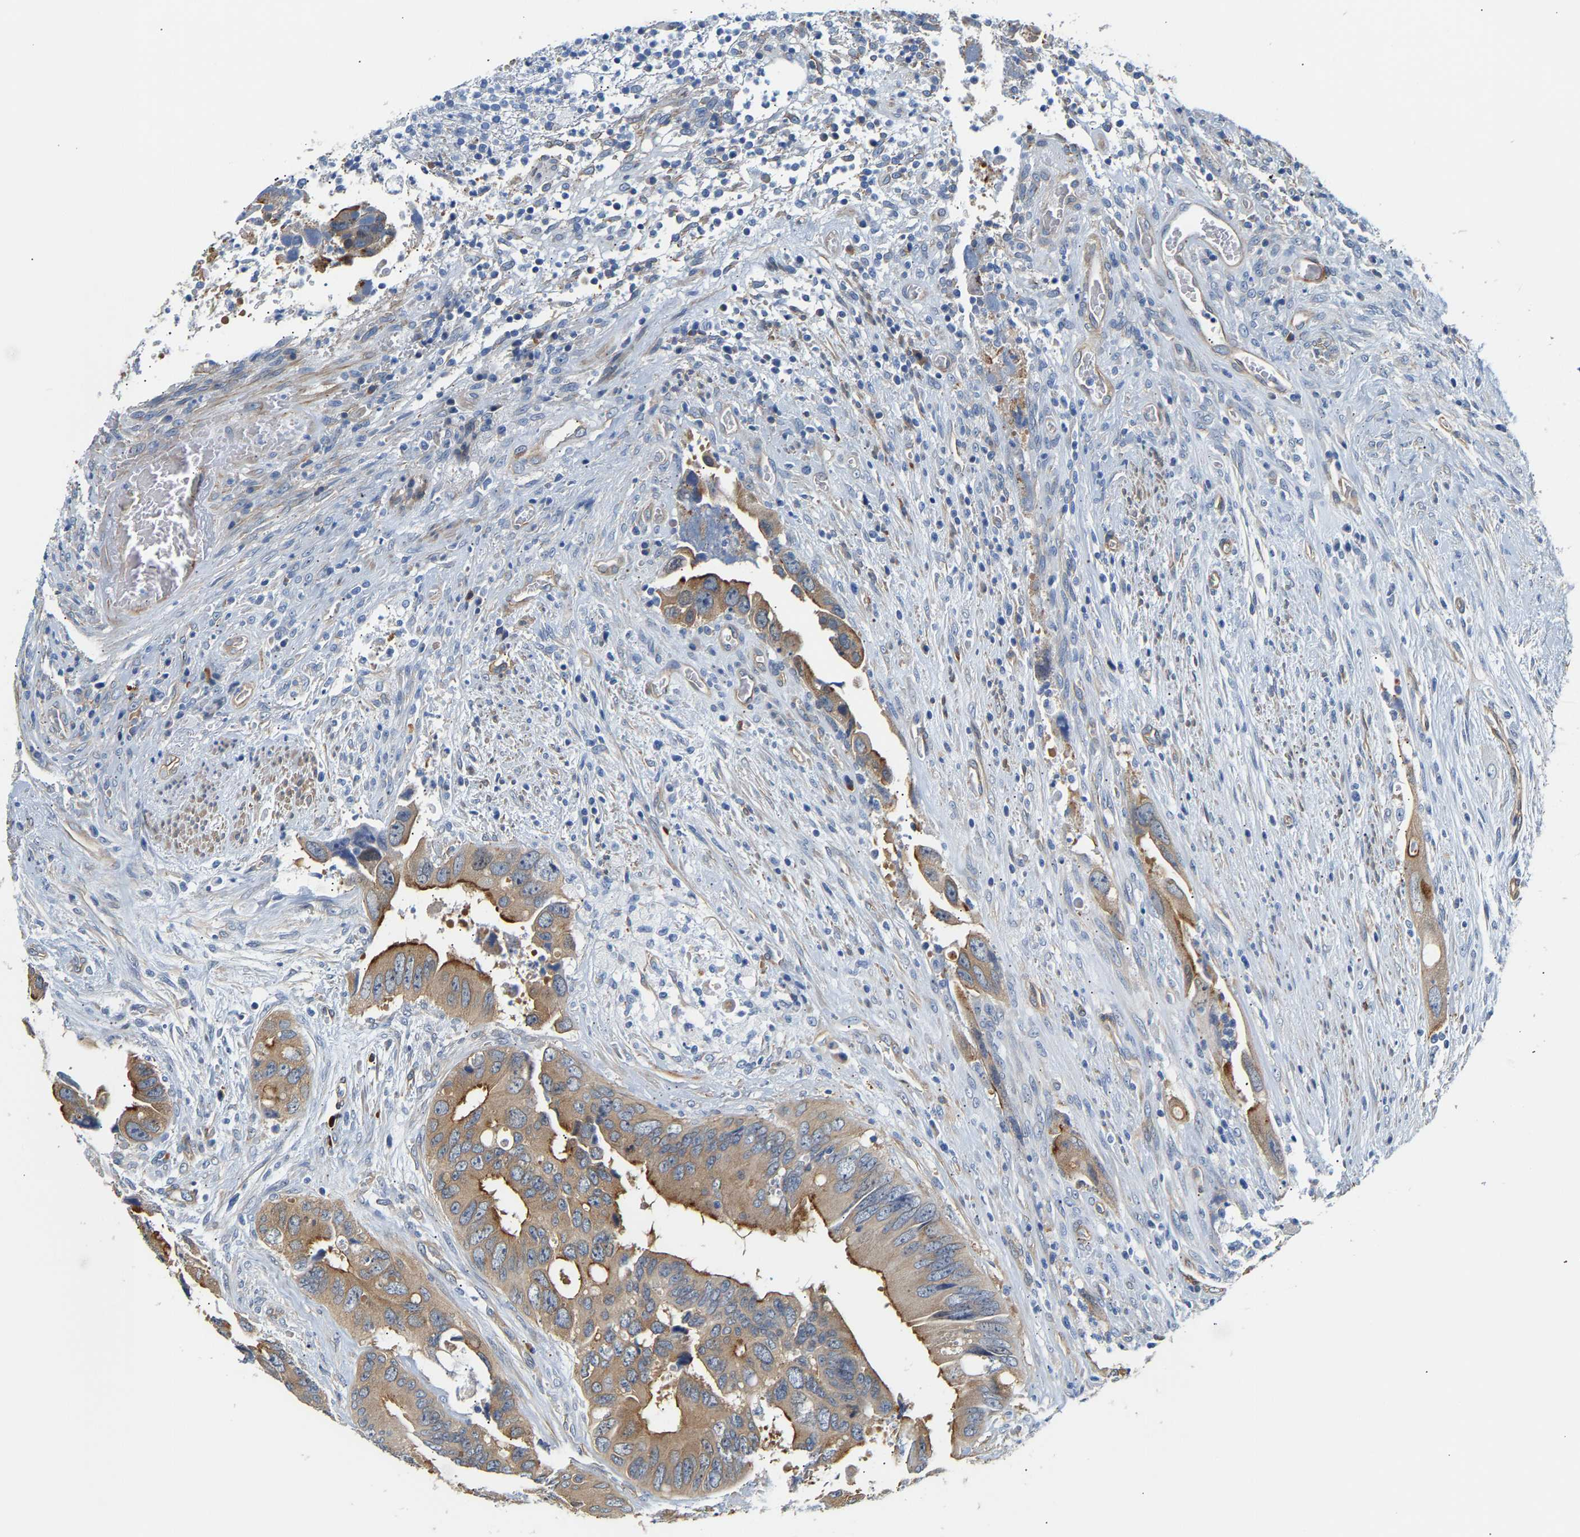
{"staining": {"intensity": "moderate", "quantity": ">75%", "location": "cytoplasmic/membranous"}, "tissue": "colorectal cancer", "cell_type": "Tumor cells", "image_type": "cancer", "snomed": [{"axis": "morphology", "description": "Adenocarcinoma, NOS"}, {"axis": "topography", "description": "Rectum"}], "caption": "Protein expression analysis of adenocarcinoma (colorectal) reveals moderate cytoplasmic/membranous staining in about >75% of tumor cells. (DAB IHC with brightfield microscopy, high magnification).", "gene": "PAWR", "patient": {"sex": "male", "age": 70}}